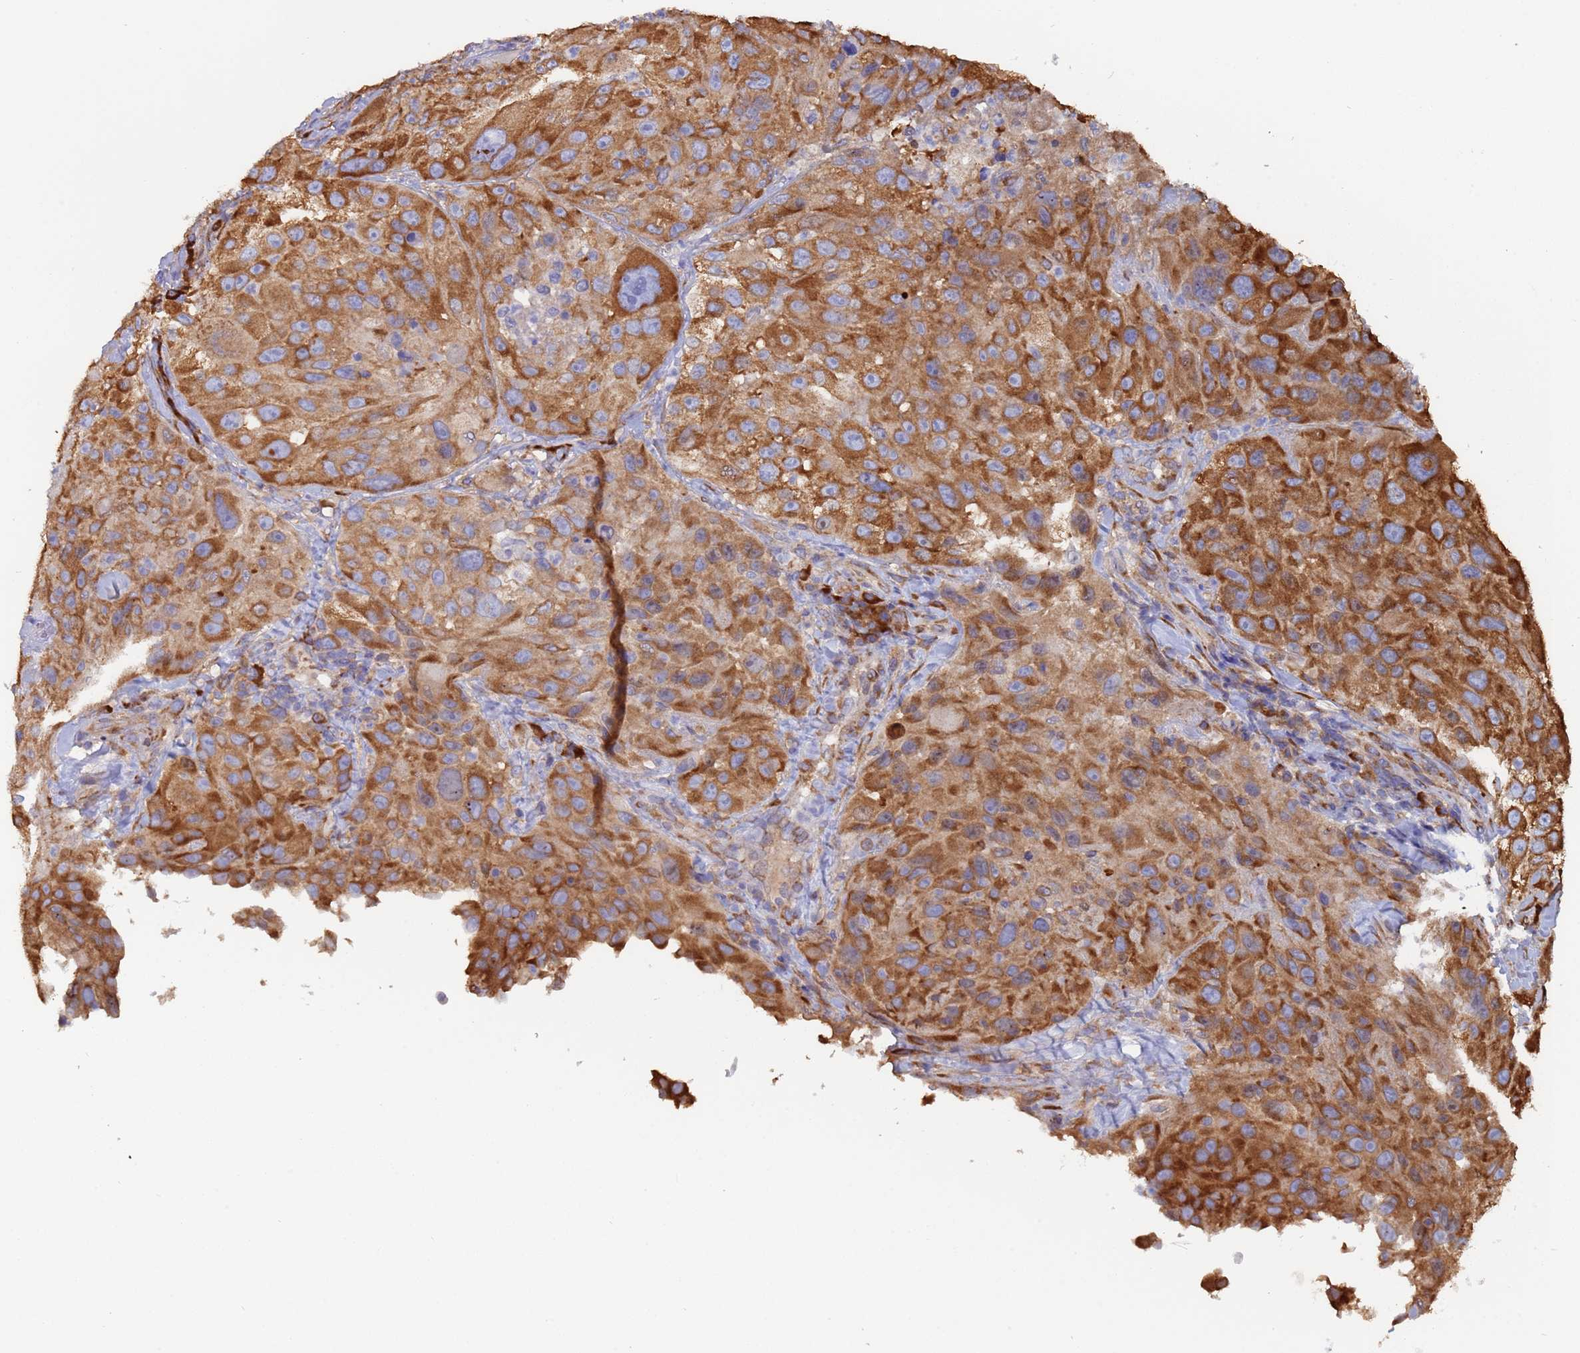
{"staining": {"intensity": "strong", "quantity": ">75%", "location": "cytoplasmic/membranous"}, "tissue": "melanoma", "cell_type": "Tumor cells", "image_type": "cancer", "snomed": [{"axis": "morphology", "description": "Malignant melanoma, Metastatic site"}, {"axis": "topography", "description": "Lymph node"}], "caption": "Immunohistochemical staining of melanoma displays high levels of strong cytoplasmic/membranous protein positivity in about >75% of tumor cells.", "gene": "ZNF844", "patient": {"sex": "male", "age": 62}}